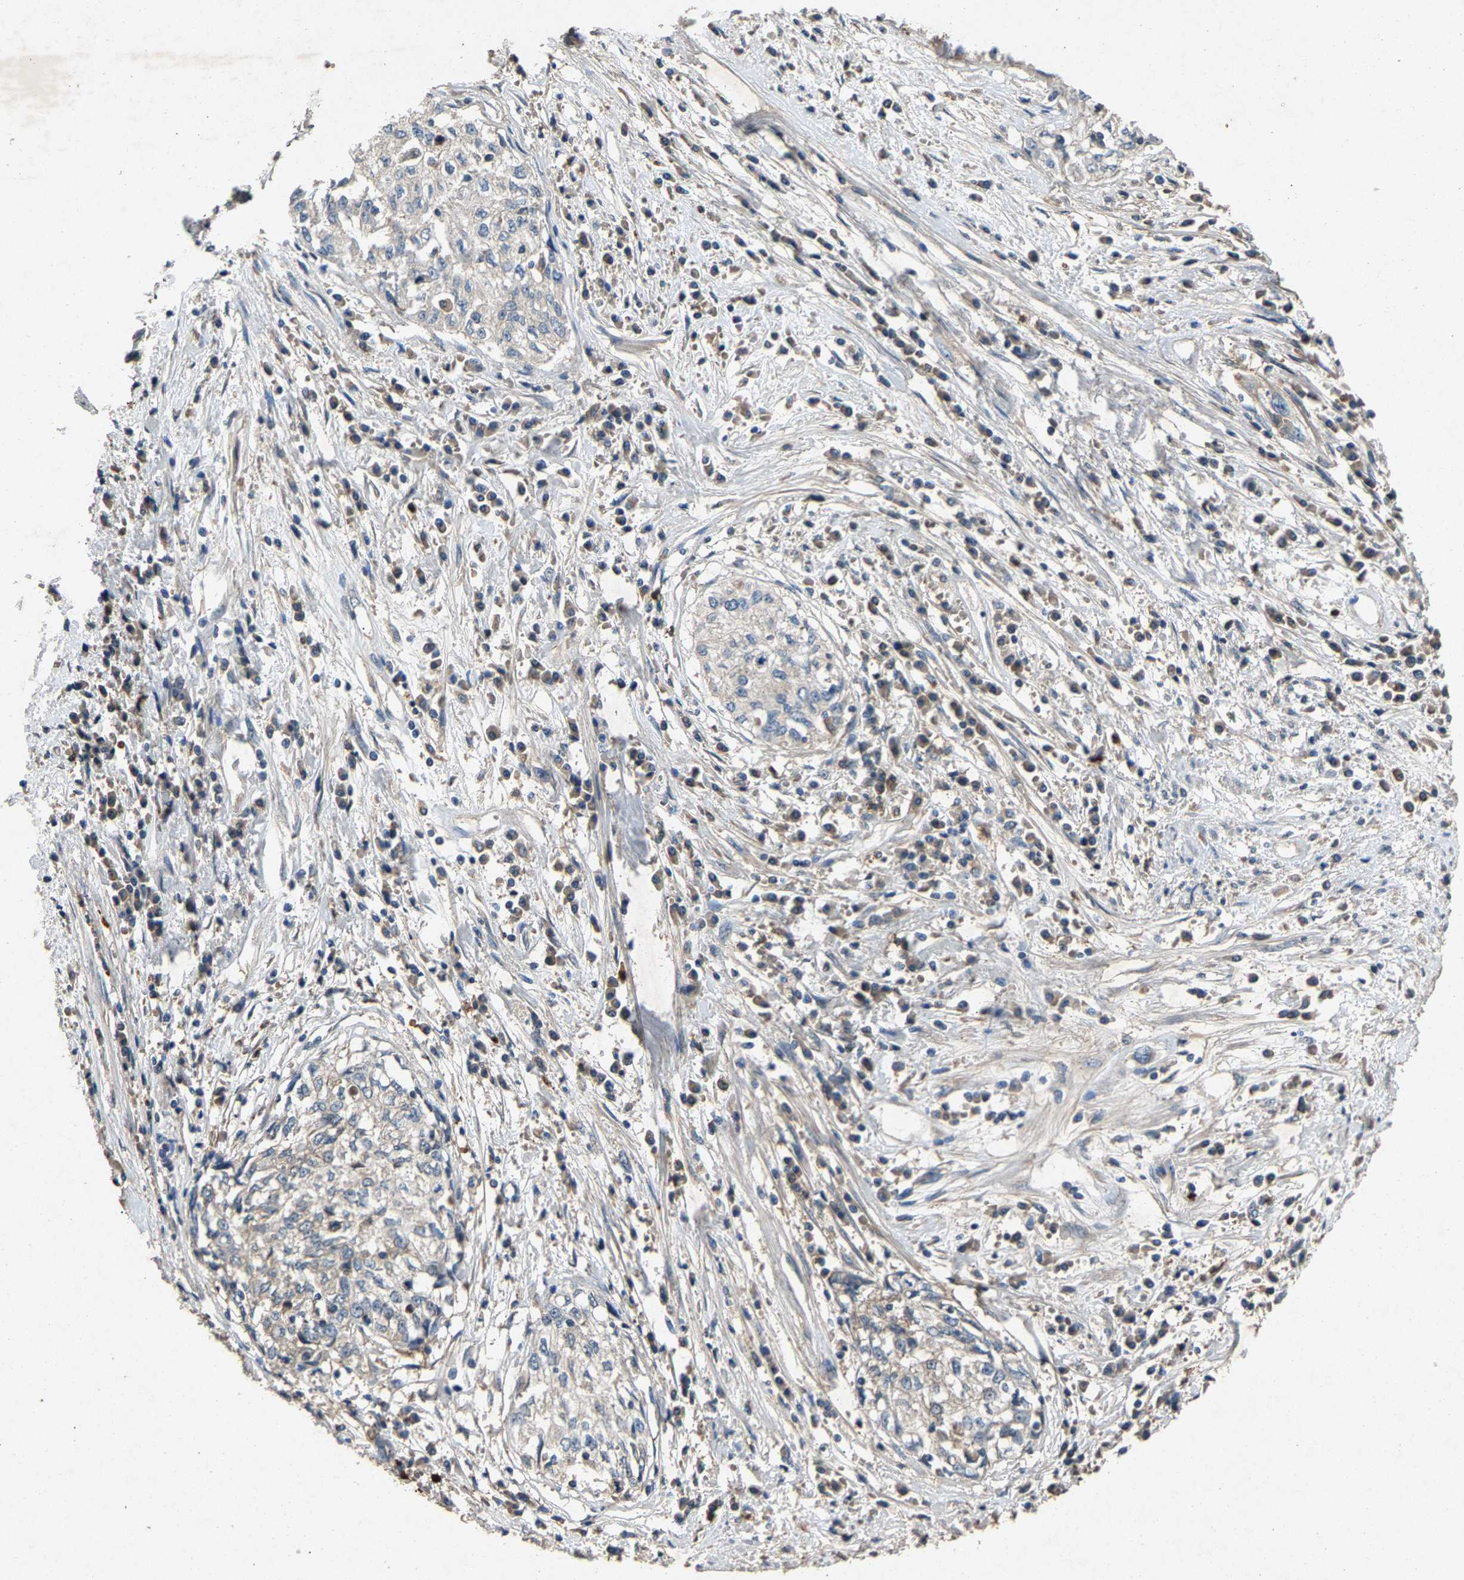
{"staining": {"intensity": "negative", "quantity": "none", "location": "none"}, "tissue": "cervical cancer", "cell_type": "Tumor cells", "image_type": "cancer", "snomed": [{"axis": "morphology", "description": "Squamous cell carcinoma, NOS"}, {"axis": "topography", "description": "Cervix"}], "caption": "High magnification brightfield microscopy of cervical squamous cell carcinoma stained with DAB (brown) and counterstained with hematoxylin (blue): tumor cells show no significant expression.", "gene": "PPID", "patient": {"sex": "female", "age": 57}}